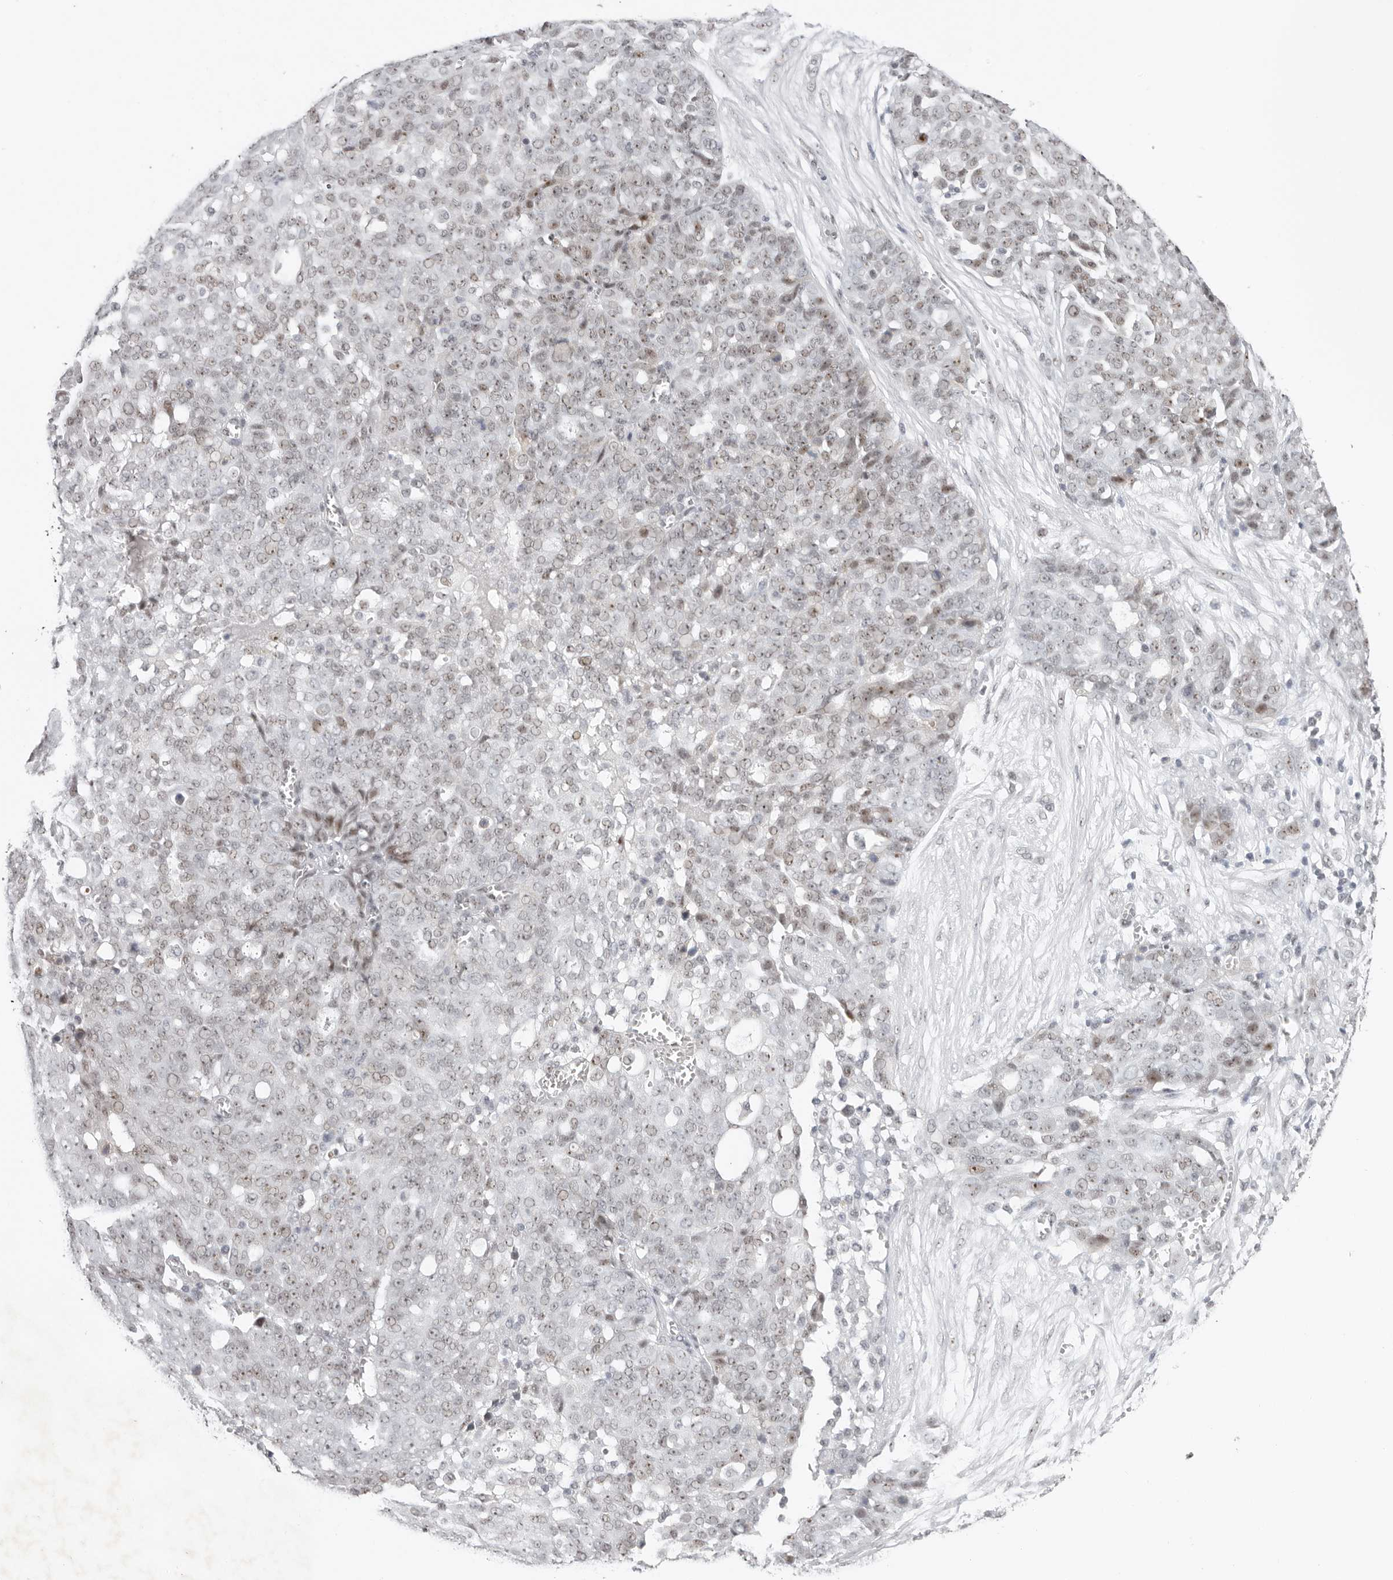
{"staining": {"intensity": "moderate", "quantity": "<25%", "location": "nuclear"}, "tissue": "ovarian cancer", "cell_type": "Tumor cells", "image_type": "cancer", "snomed": [{"axis": "morphology", "description": "Cystadenocarcinoma, serous, NOS"}, {"axis": "topography", "description": "Soft tissue"}, {"axis": "topography", "description": "Ovary"}], "caption": "This photomicrograph displays IHC staining of human ovarian cancer (serous cystadenocarcinoma), with low moderate nuclear positivity in approximately <25% of tumor cells.", "gene": "LARP7", "patient": {"sex": "female", "age": 57}}